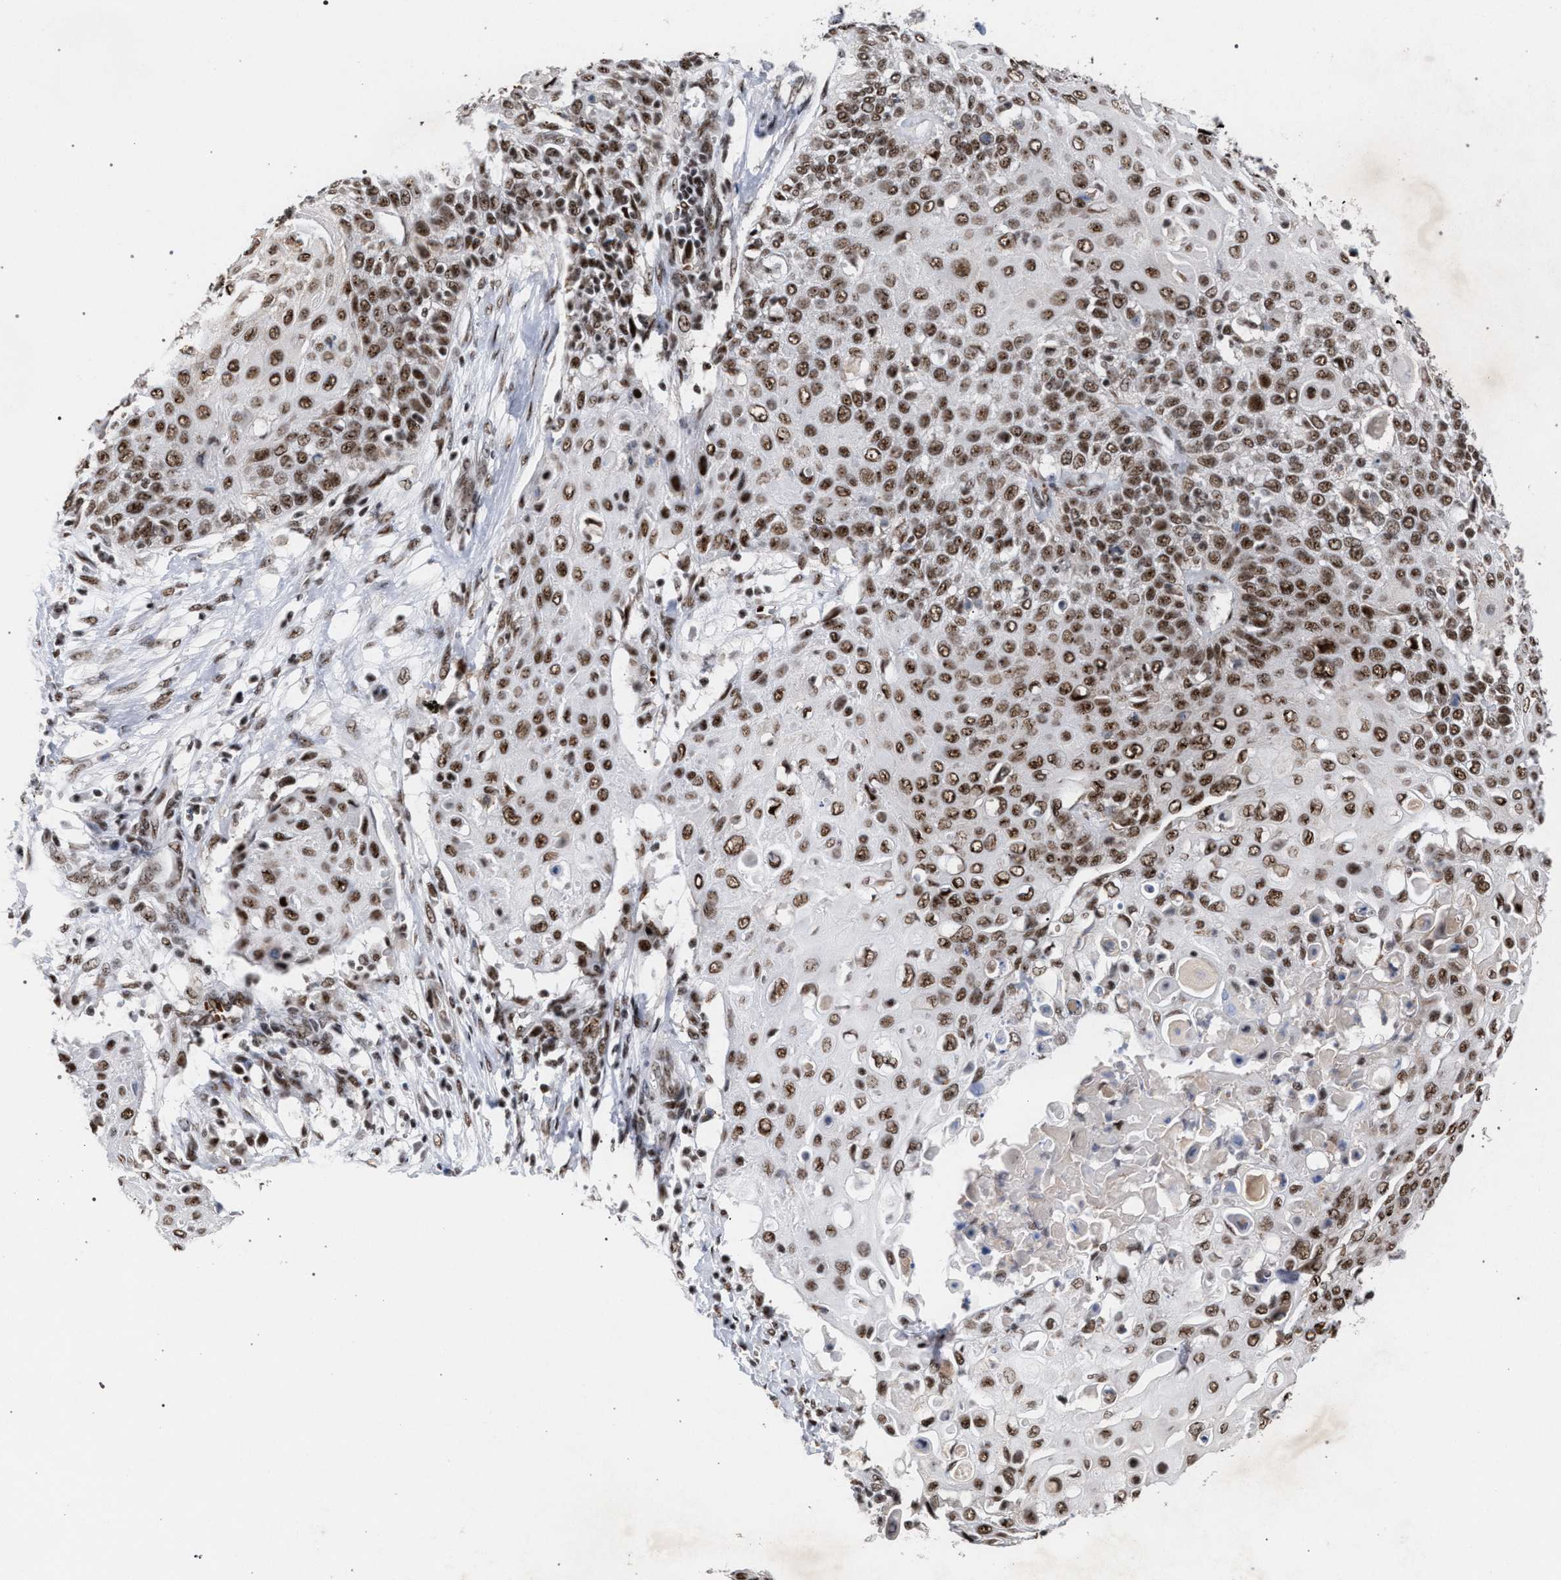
{"staining": {"intensity": "moderate", "quantity": ">75%", "location": "nuclear"}, "tissue": "cervical cancer", "cell_type": "Tumor cells", "image_type": "cancer", "snomed": [{"axis": "morphology", "description": "Squamous cell carcinoma, NOS"}, {"axis": "topography", "description": "Cervix"}], "caption": "A brown stain labels moderate nuclear staining of a protein in squamous cell carcinoma (cervical) tumor cells.", "gene": "SCAF4", "patient": {"sex": "female", "age": 39}}